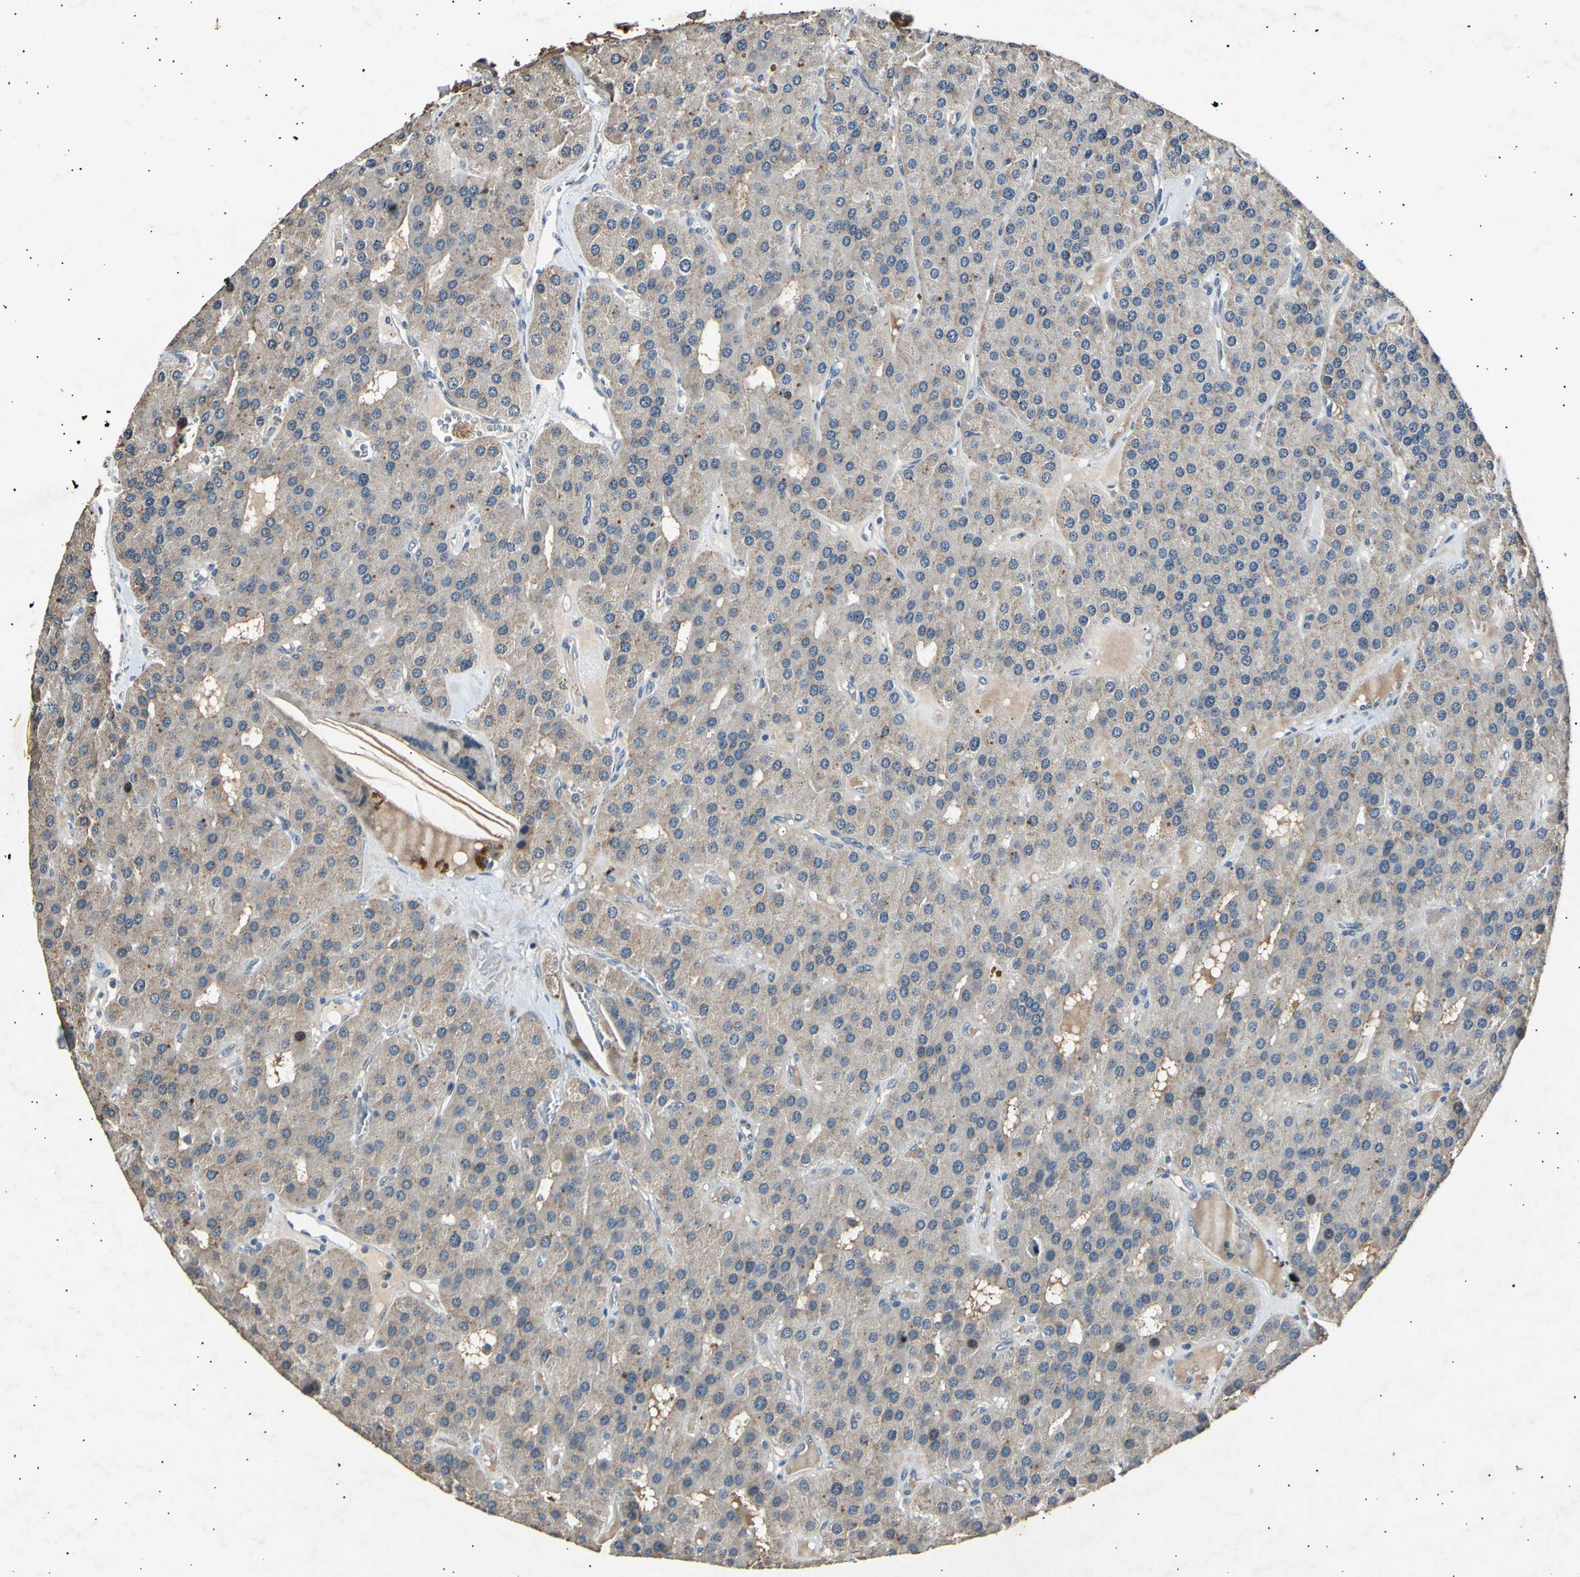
{"staining": {"intensity": "moderate", "quantity": ">75%", "location": "cytoplasmic/membranous,nuclear"}, "tissue": "parathyroid gland", "cell_type": "Glandular cells", "image_type": "normal", "snomed": [{"axis": "morphology", "description": "Normal tissue, NOS"}, {"axis": "morphology", "description": "Adenoma, NOS"}, {"axis": "topography", "description": "Parathyroid gland"}], "caption": "Normal parathyroid gland shows moderate cytoplasmic/membranous,nuclear positivity in approximately >75% of glandular cells, visualized by immunohistochemistry.", "gene": "ADCY3", "patient": {"sex": "female", "age": 86}}